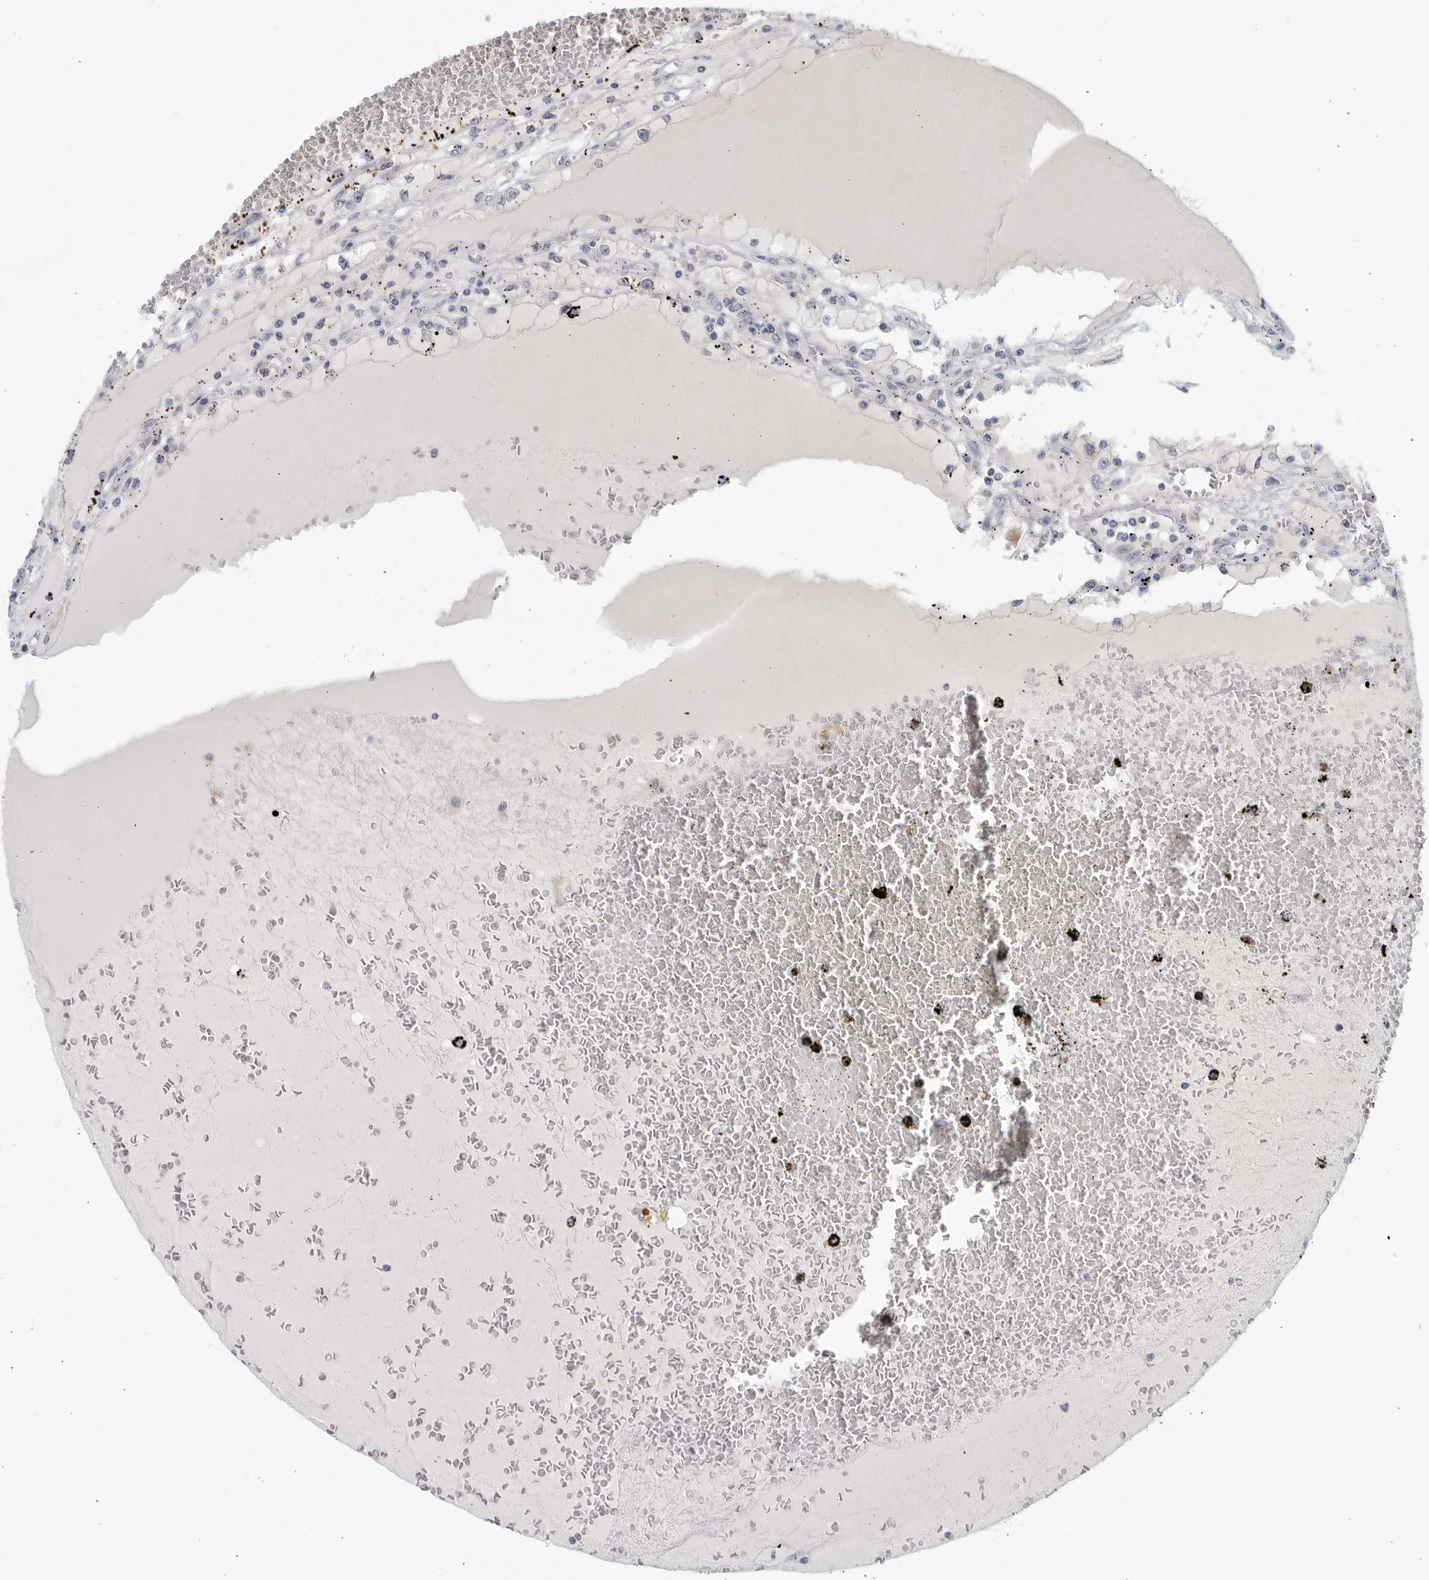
{"staining": {"intensity": "negative", "quantity": "none", "location": "none"}, "tissue": "renal cancer", "cell_type": "Tumor cells", "image_type": "cancer", "snomed": [{"axis": "morphology", "description": "Adenocarcinoma, NOS"}, {"axis": "topography", "description": "Kidney"}], "caption": "IHC photomicrograph of renal cancer (adenocarcinoma) stained for a protein (brown), which displays no positivity in tumor cells.", "gene": "MATN1", "patient": {"sex": "male", "age": 56}}